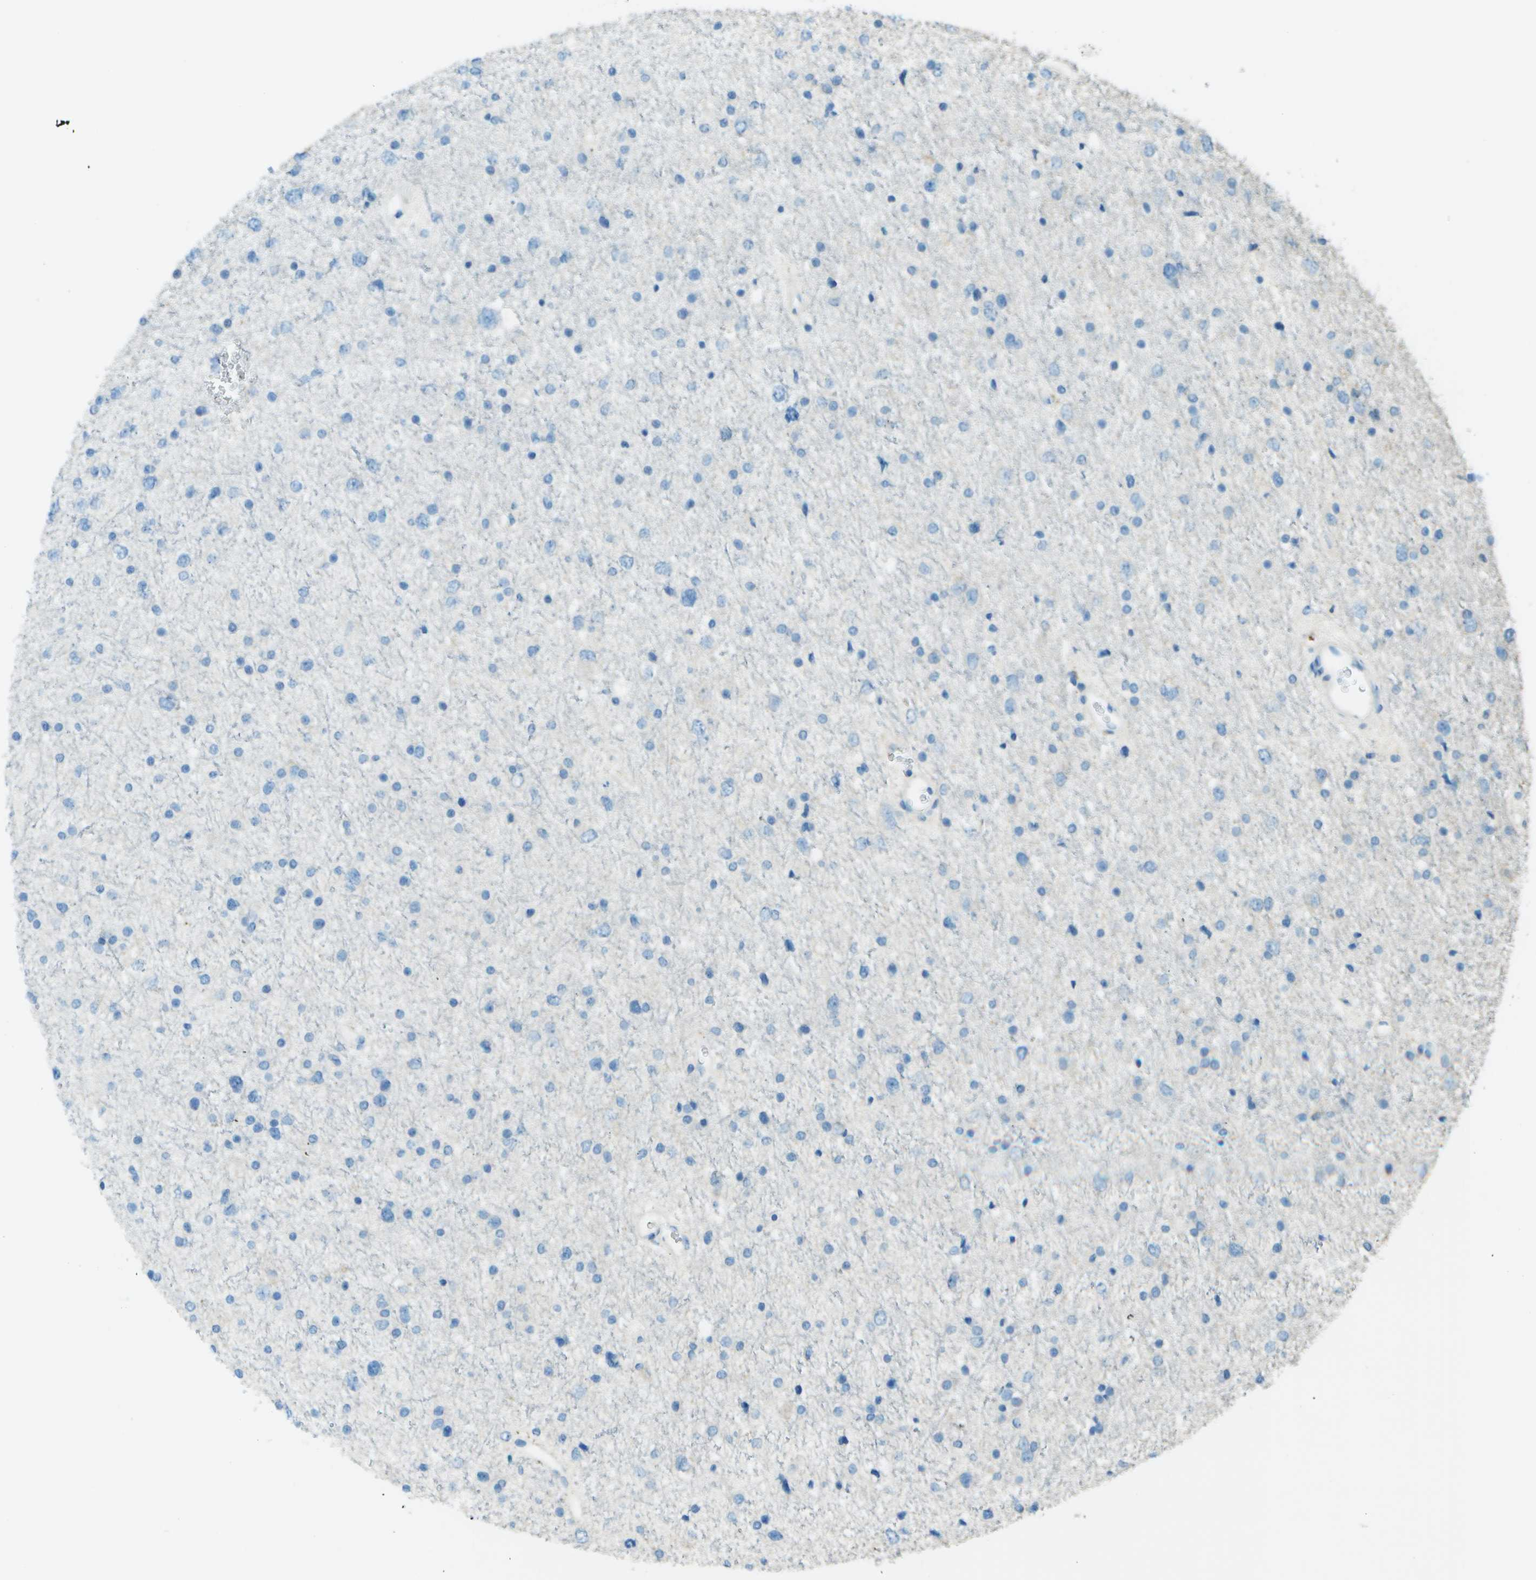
{"staining": {"intensity": "negative", "quantity": "none", "location": "none"}, "tissue": "glioma", "cell_type": "Tumor cells", "image_type": "cancer", "snomed": [{"axis": "morphology", "description": "Glioma, malignant, Low grade"}, {"axis": "topography", "description": "Brain"}], "caption": "A high-resolution photomicrograph shows immunohistochemistry staining of glioma, which demonstrates no significant positivity in tumor cells. The staining was performed using DAB (3,3'-diaminobenzidine) to visualize the protein expression in brown, while the nuclei were stained in blue with hematoxylin (Magnification: 20x).", "gene": "LGI2", "patient": {"sex": "female", "age": 37}}